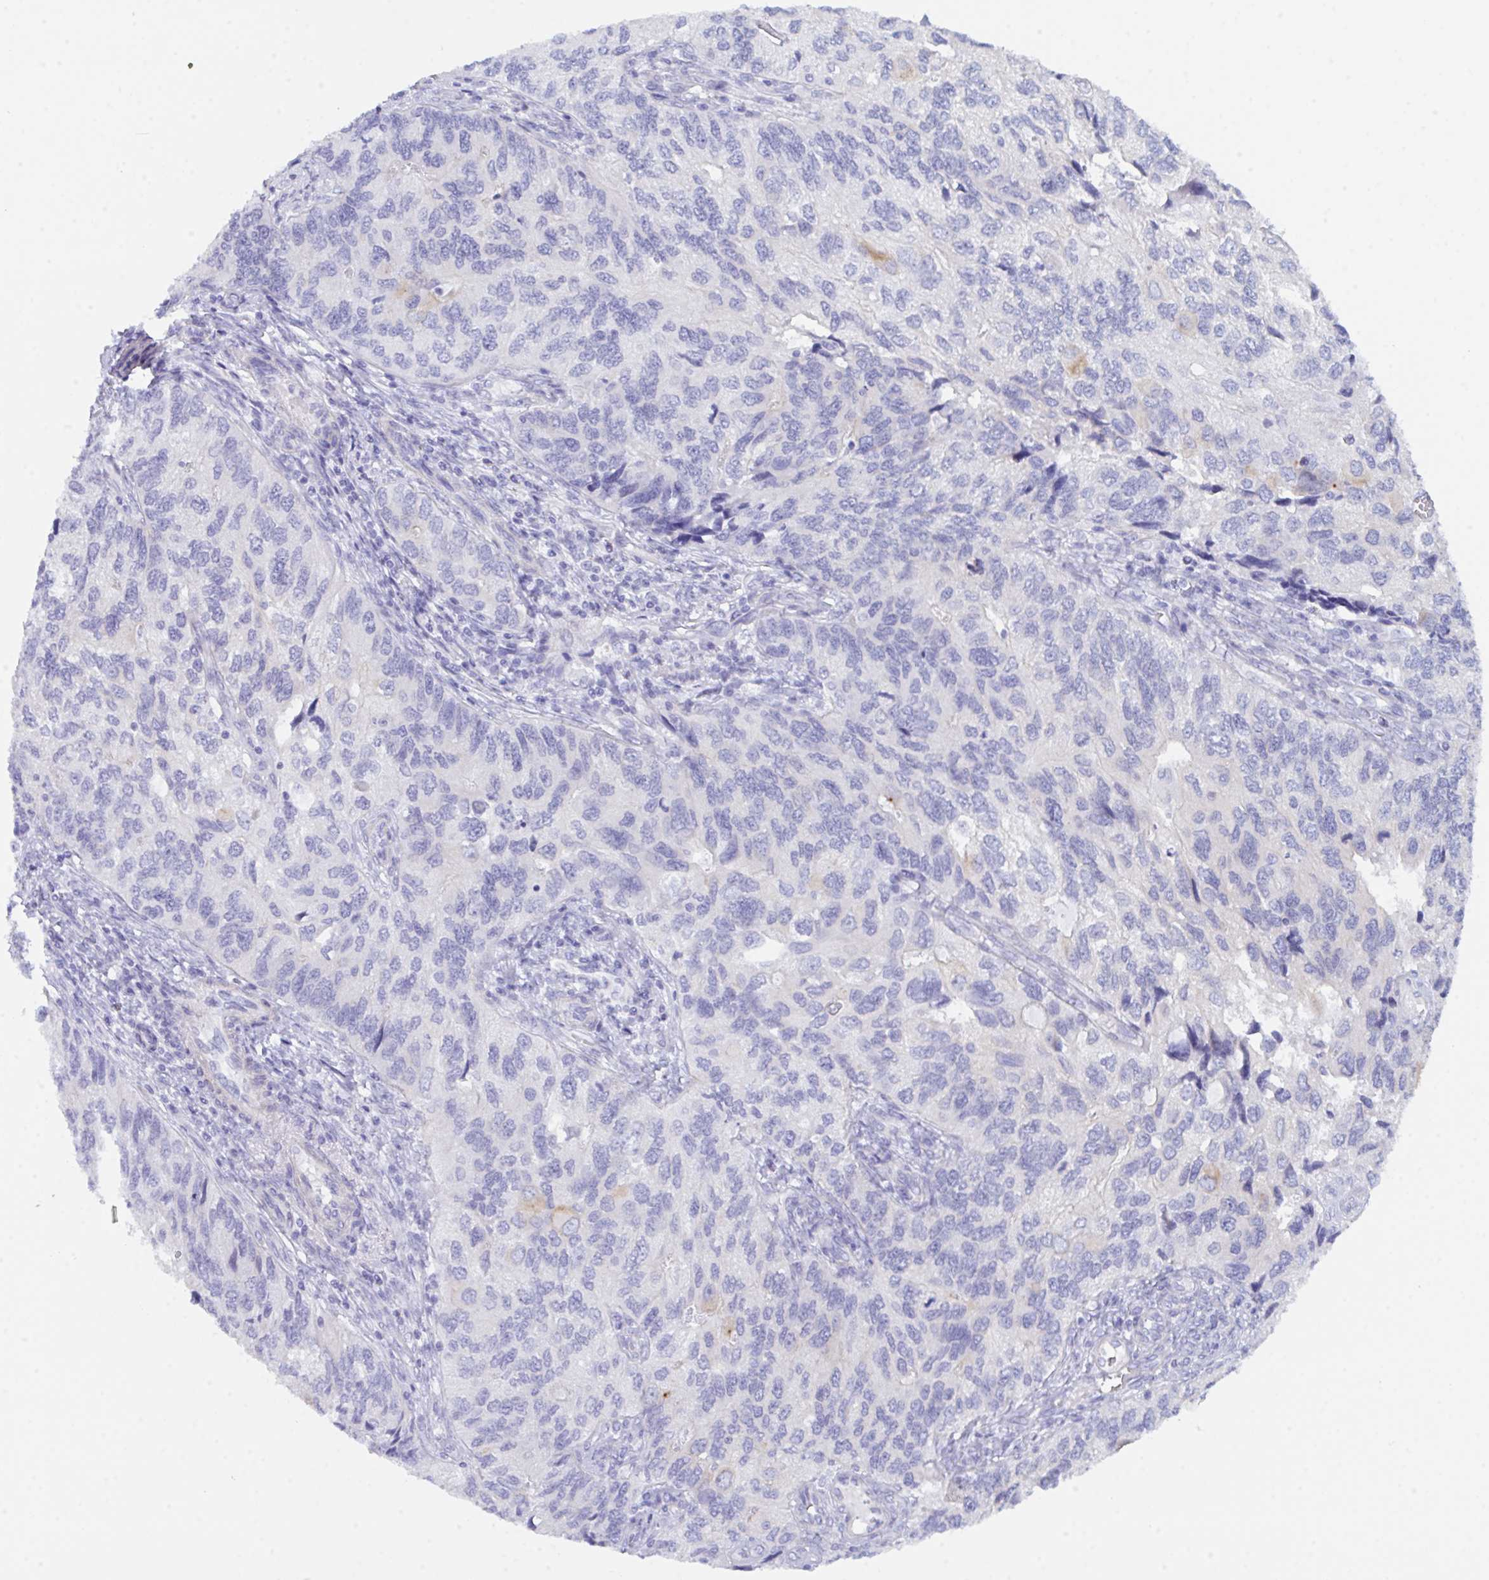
{"staining": {"intensity": "negative", "quantity": "none", "location": "none"}, "tissue": "endometrial cancer", "cell_type": "Tumor cells", "image_type": "cancer", "snomed": [{"axis": "morphology", "description": "Carcinoma, NOS"}, {"axis": "topography", "description": "Uterus"}], "caption": "Protein analysis of endometrial carcinoma displays no significant staining in tumor cells.", "gene": "CEP170B", "patient": {"sex": "female", "age": 76}}